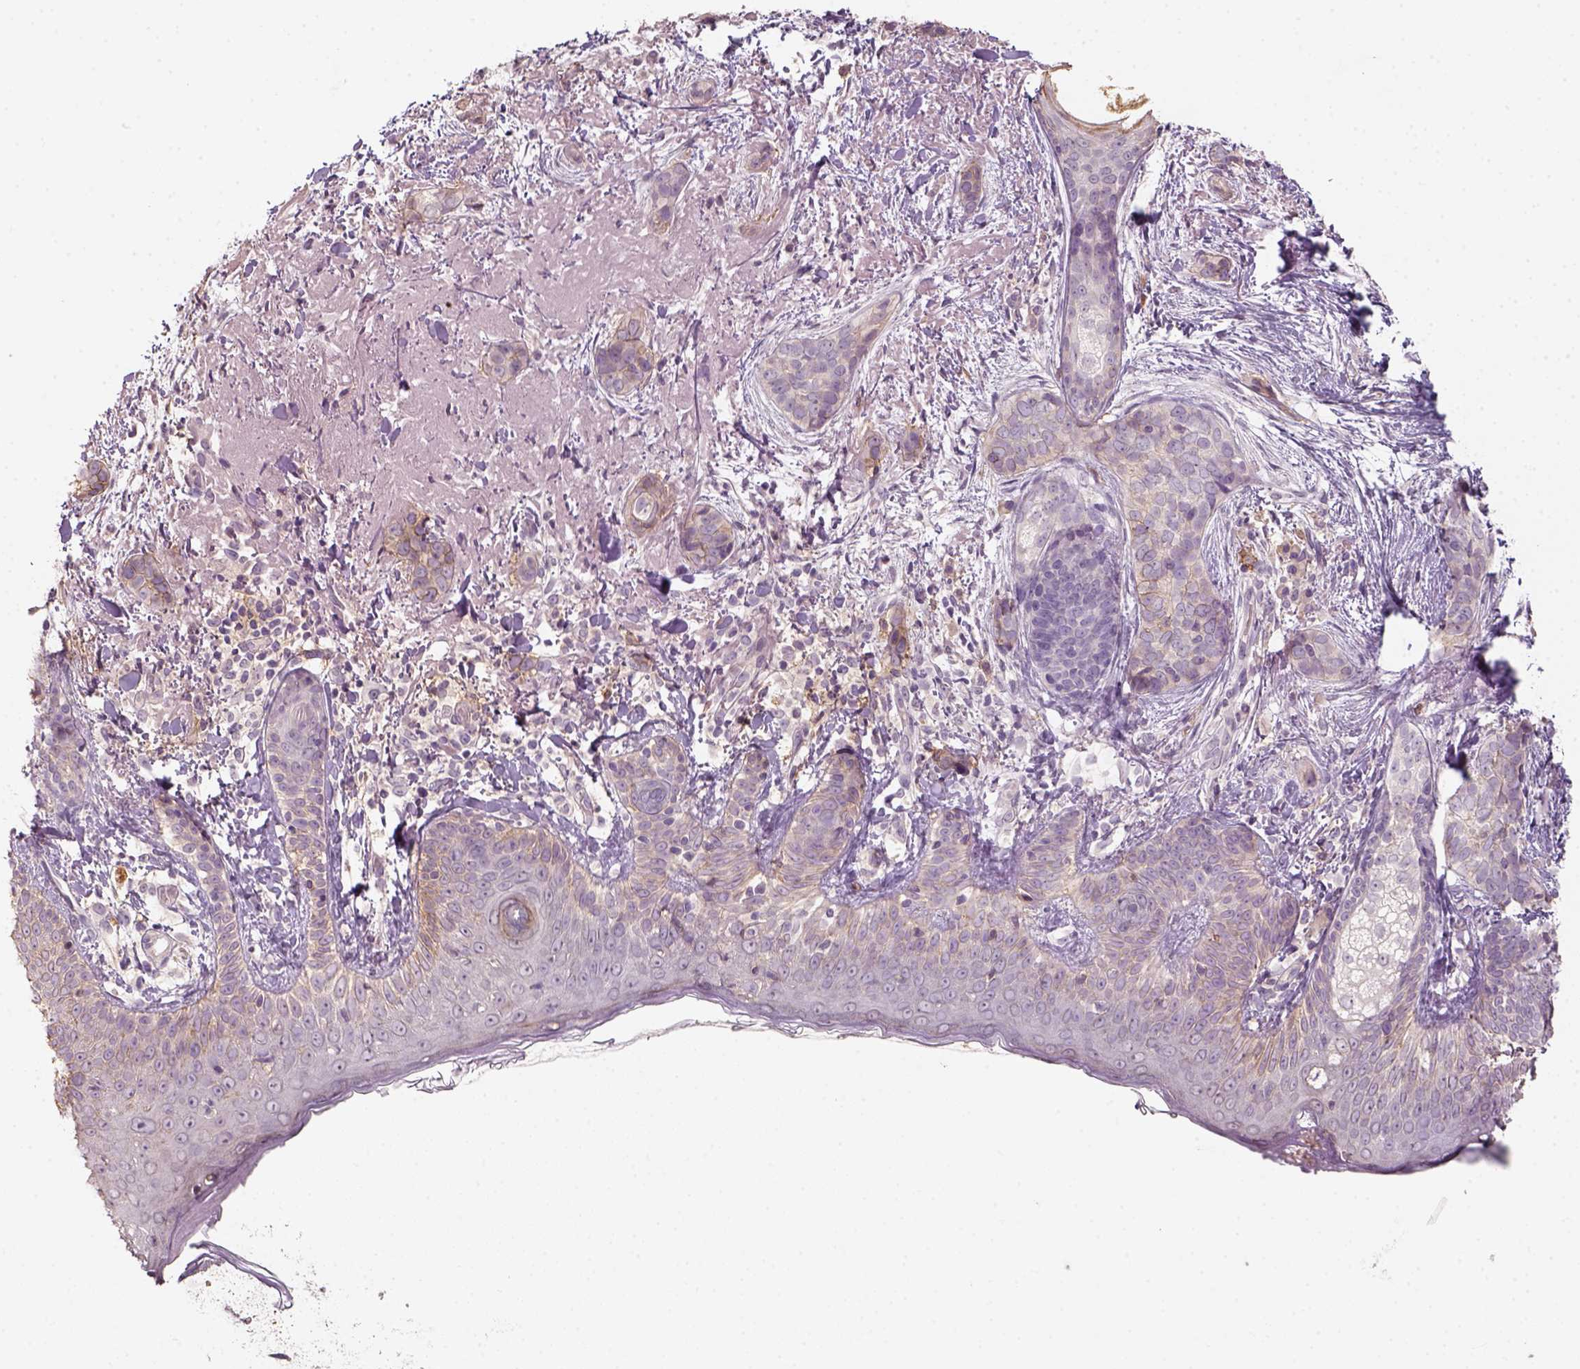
{"staining": {"intensity": "weak", "quantity": "<25%", "location": "cytoplasmic/membranous"}, "tissue": "skin cancer", "cell_type": "Tumor cells", "image_type": "cancer", "snomed": [{"axis": "morphology", "description": "Basal cell carcinoma"}, {"axis": "topography", "description": "Skin"}], "caption": "Tumor cells show no significant staining in skin cancer.", "gene": "AQP9", "patient": {"sex": "male", "age": 87}}